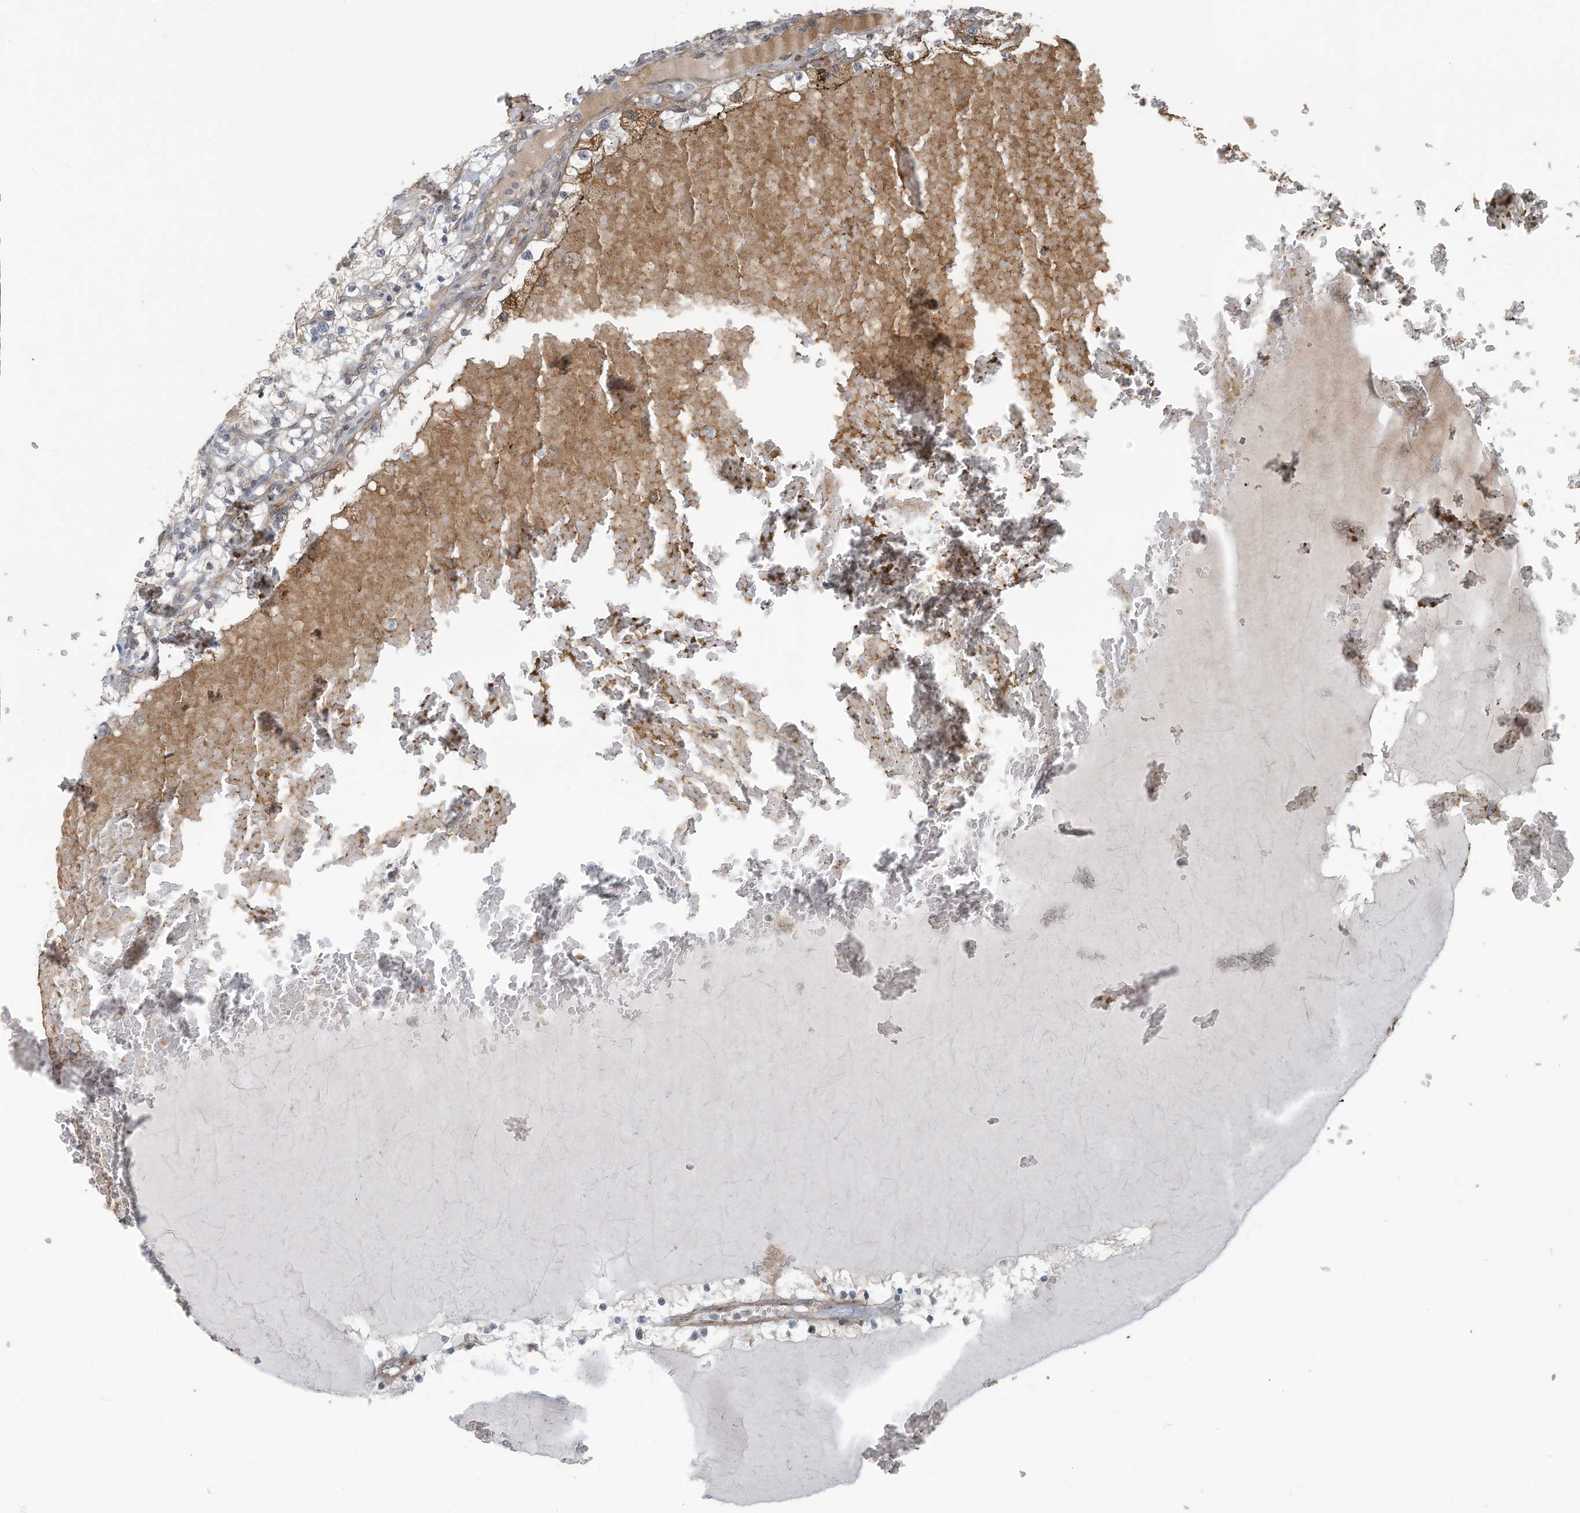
{"staining": {"intensity": "moderate", "quantity": "<25%", "location": "cytoplasmic/membranous"}, "tissue": "renal cancer", "cell_type": "Tumor cells", "image_type": "cancer", "snomed": [{"axis": "morphology", "description": "Normal tissue, NOS"}, {"axis": "morphology", "description": "Adenocarcinoma, NOS"}, {"axis": "topography", "description": "Kidney"}], "caption": "Tumor cells display moderate cytoplasmic/membranous staining in approximately <25% of cells in renal cancer.", "gene": "ERI2", "patient": {"sex": "male", "age": 68}}